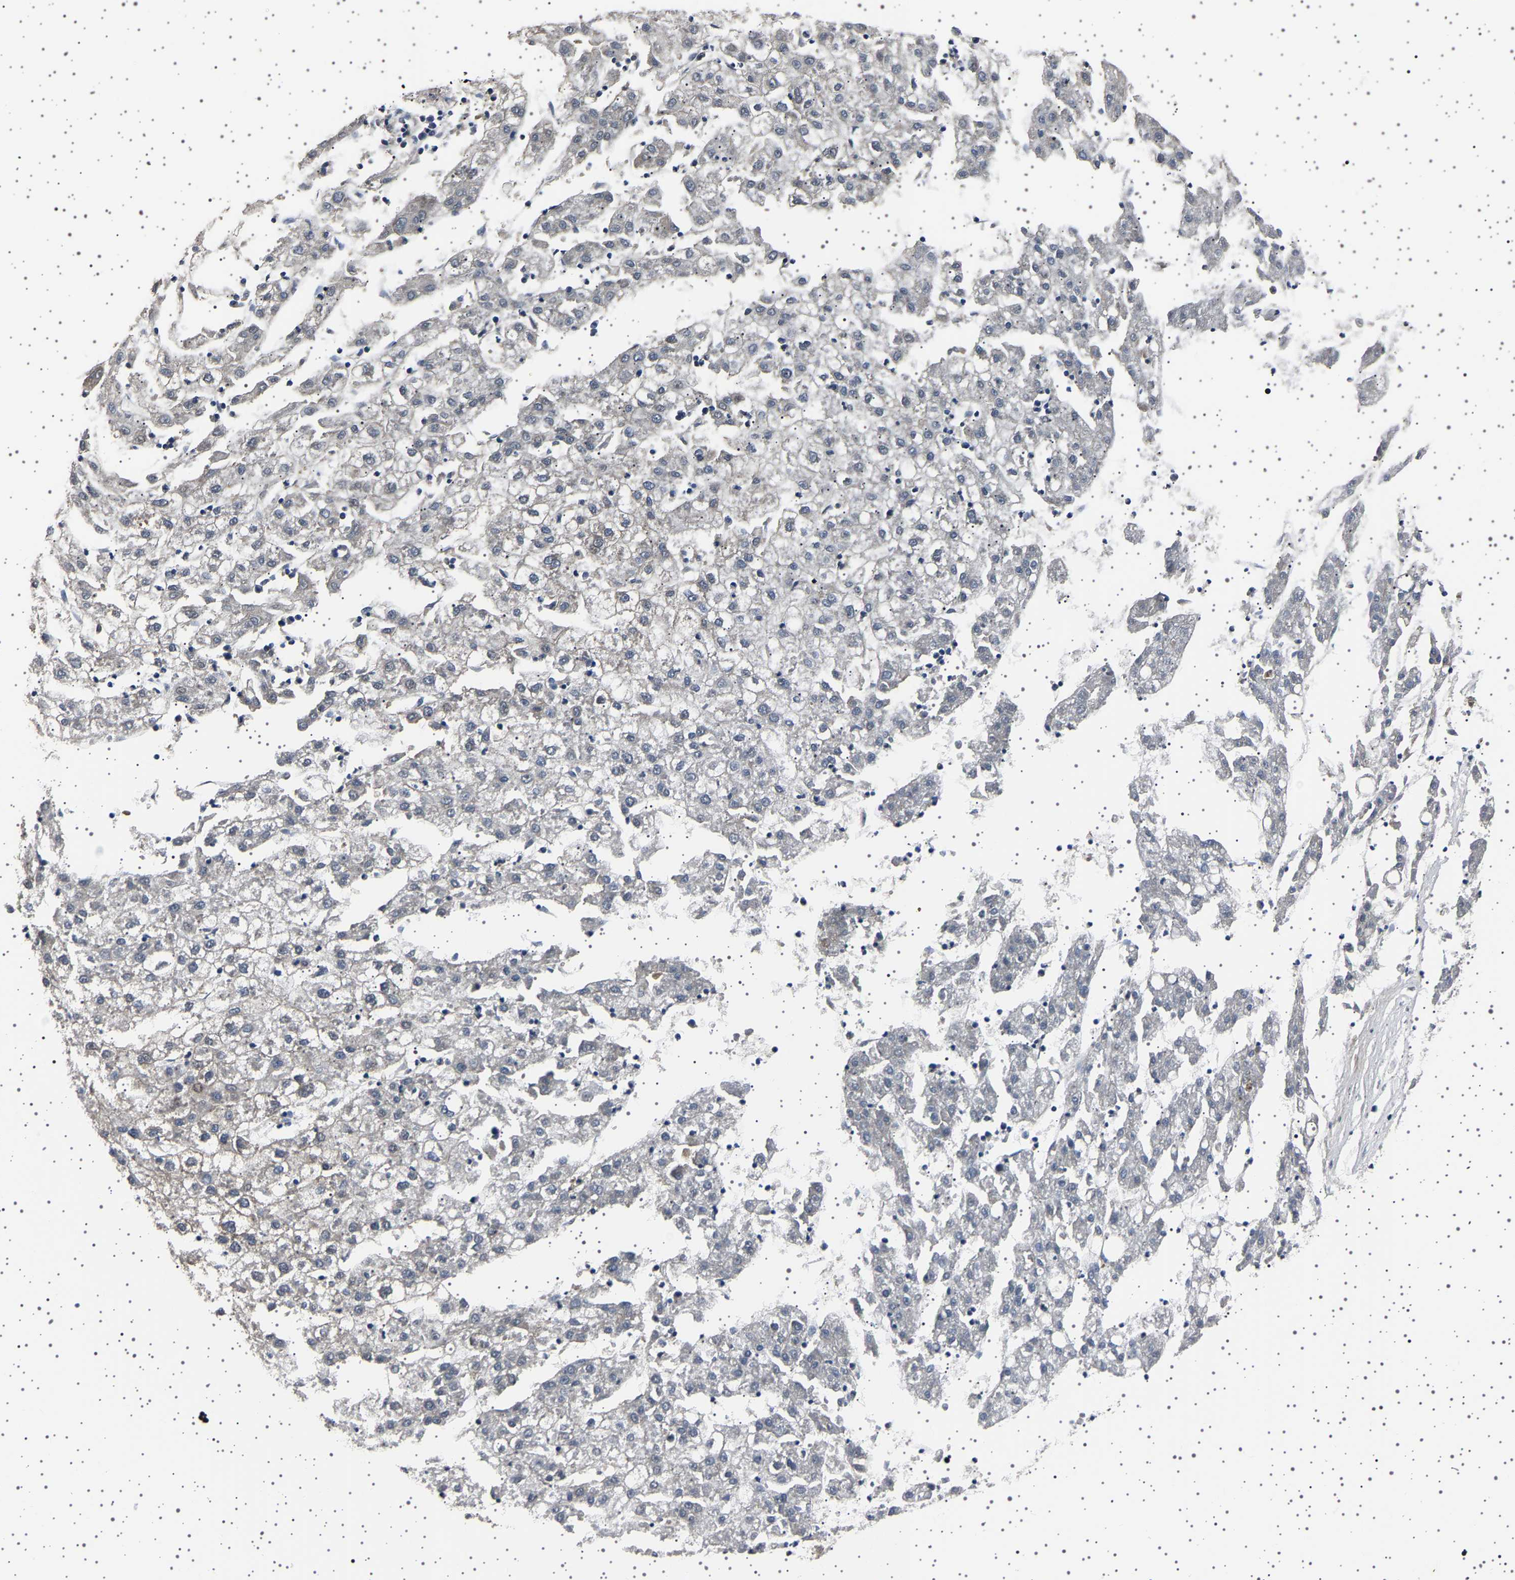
{"staining": {"intensity": "negative", "quantity": "none", "location": "none"}, "tissue": "liver cancer", "cell_type": "Tumor cells", "image_type": "cancer", "snomed": [{"axis": "morphology", "description": "Carcinoma, Hepatocellular, NOS"}, {"axis": "topography", "description": "Liver"}], "caption": "This is an IHC photomicrograph of human hepatocellular carcinoma (liver). There is no staining in tumor cells.", "gene": "PAK5", "patient": {"sex": "male", "age": 72}}